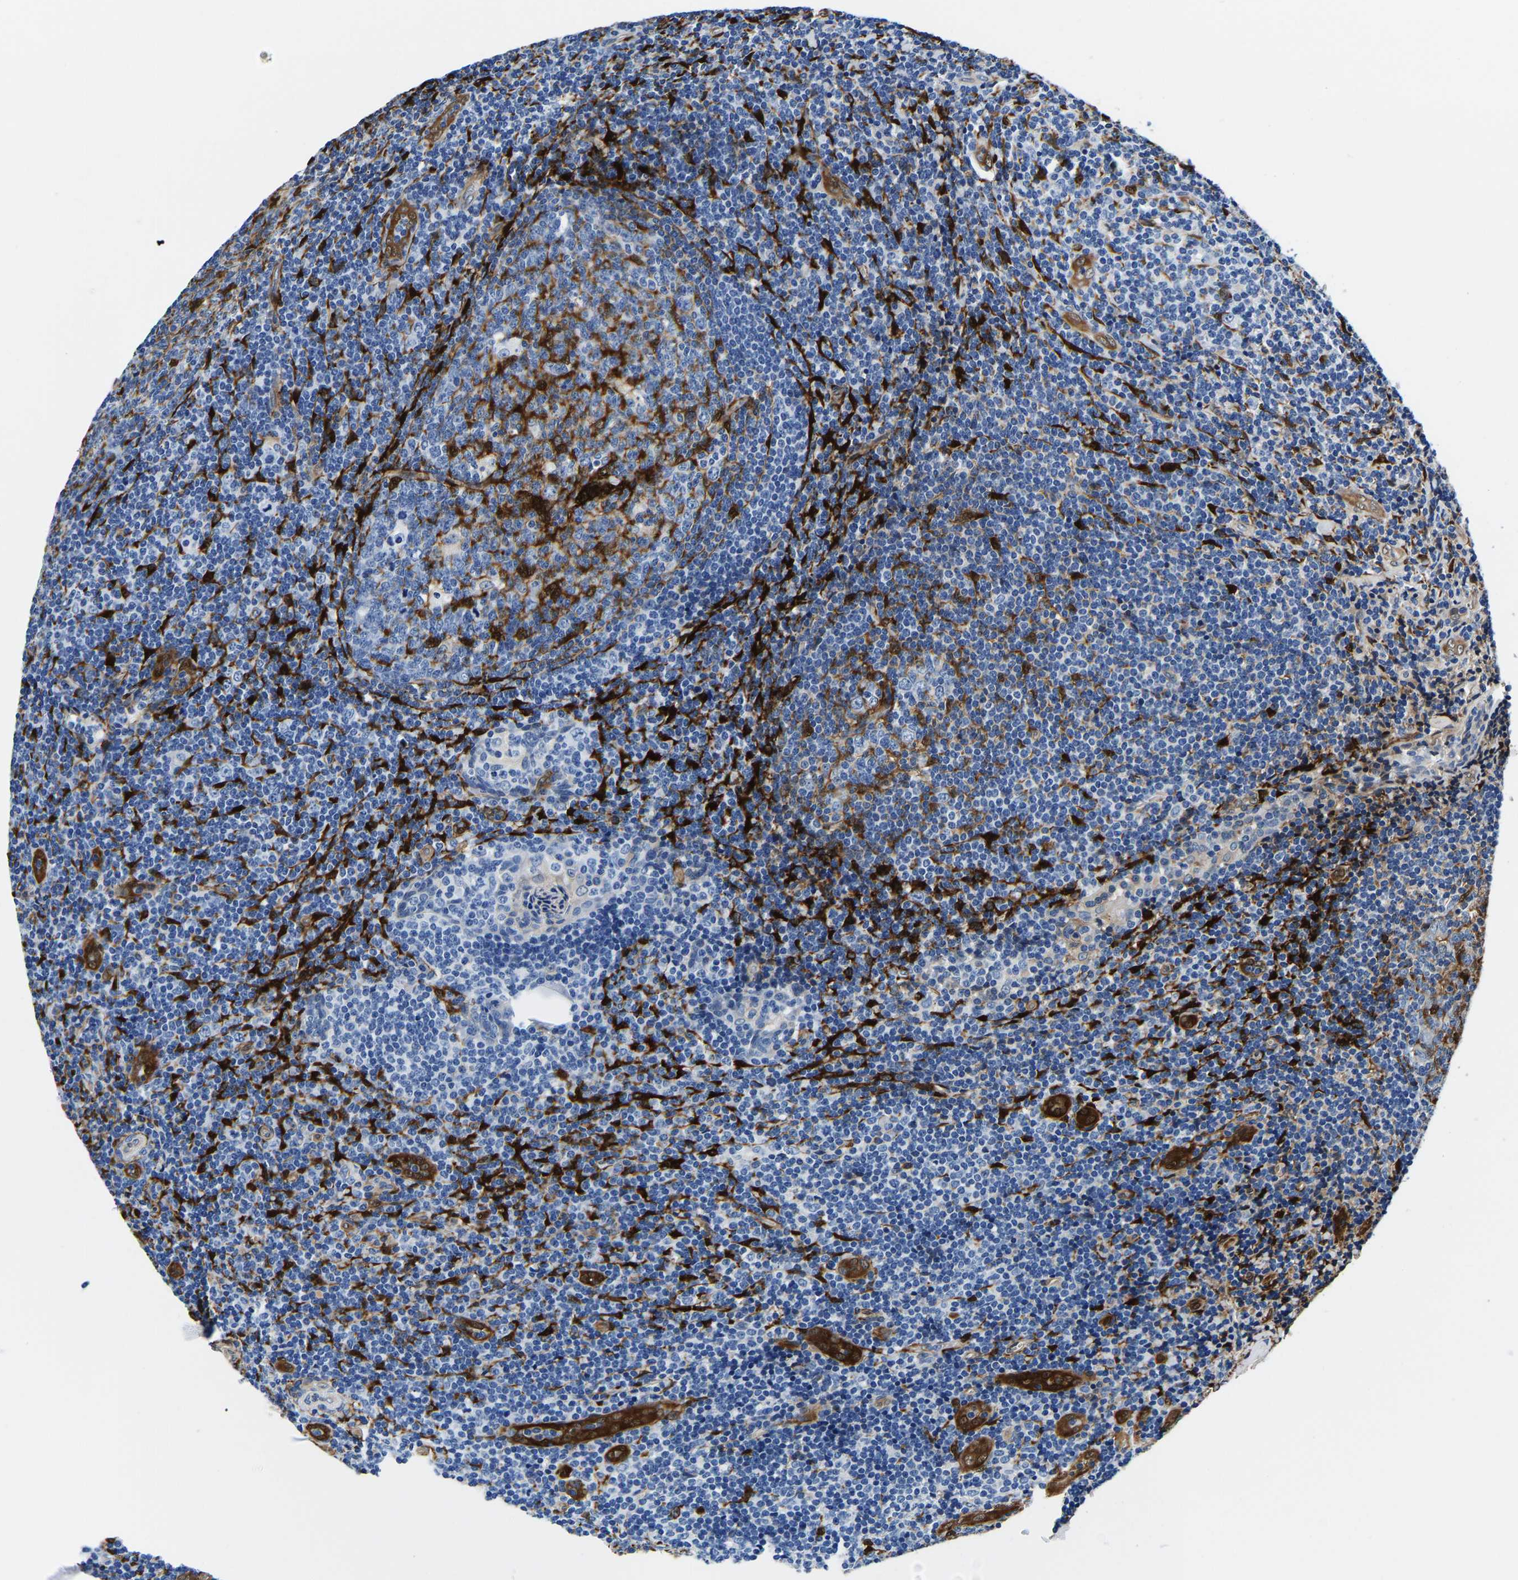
{"staining": {"intensity": "moderate", "quantity": "<25%", "location": "cytoplasmic/membranous"}, "tissue": "tonsil", "cell_type": "Germinal center cells", "image_type": "normal", "snomed": [{"axis": "morphology", "description": "Normal tissue, NOS"}, {"axis": "topography", "description": "Tonsil"}], "caption": "Tonsil stained with DAB (3,3'-diaminobenzidine) immunohistochemistry (IHC) exhibits low levels of moderate cytoplasmic/membranous positivity in about <25% of germinal center cells.", "gene": "S100A13", "patient": {"sex": "male", "age": 37}}